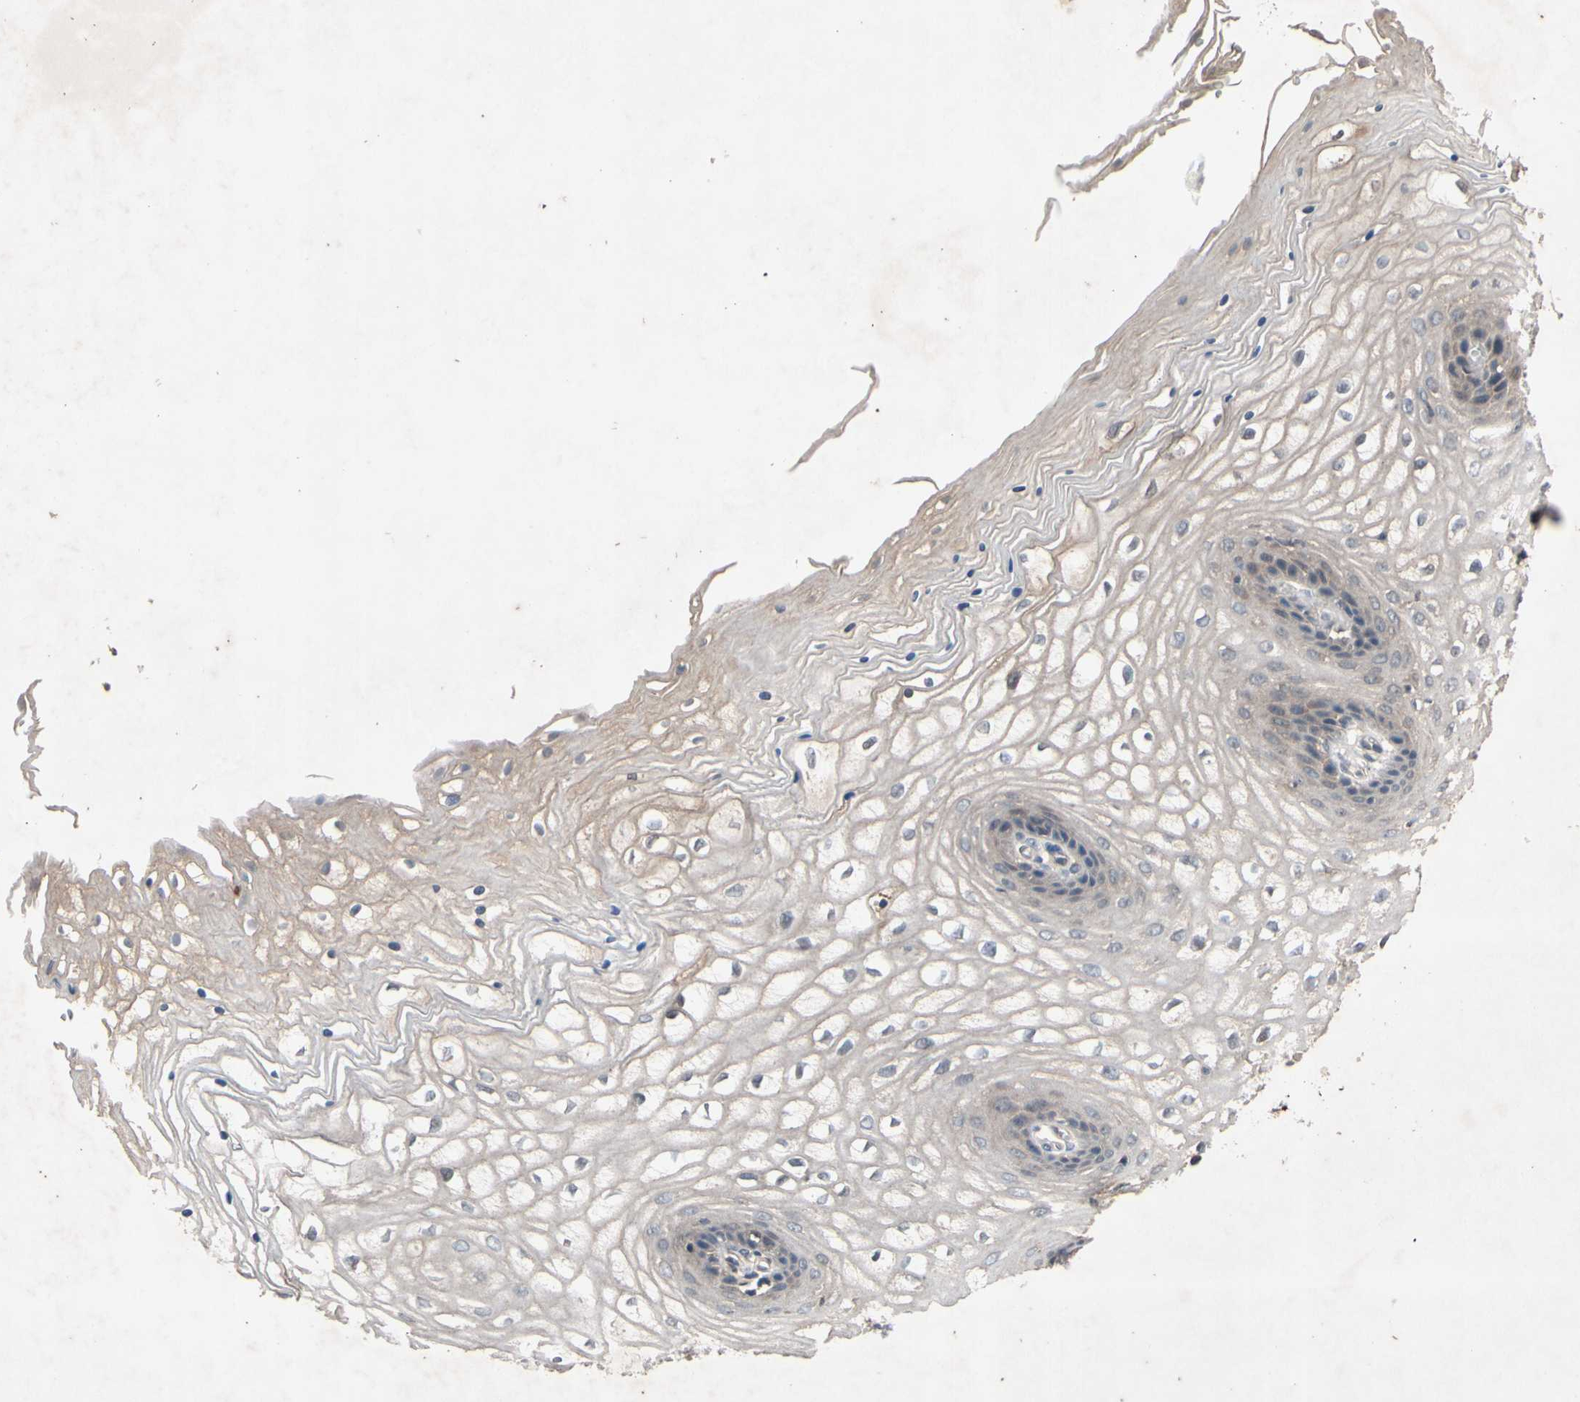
{"staining": {"intensity": "weak", "quantity": ">75%", "location": "cytoplasmic/membranous"}, "tissue": "vagina", "cell_type": "Squamous epithelial cells", "image_type": "normal", "snomed": [{"axis": "morphology", "description": "Normal tissue, NOS"}, {"axis": "topography", "description": "Vagina"}], "caption": "Immunohistochemistry (IHC) (DAB) staining of unremarkable human vagina demonstrates weak cytoplasmic/membranous protein expression in about >75% of squamous epithelial cells. (brown staining indicates protein expression, while blue staining denotes nuclei).", "gene": "NSF", "patient": {"sex": "female", "age": 34}}